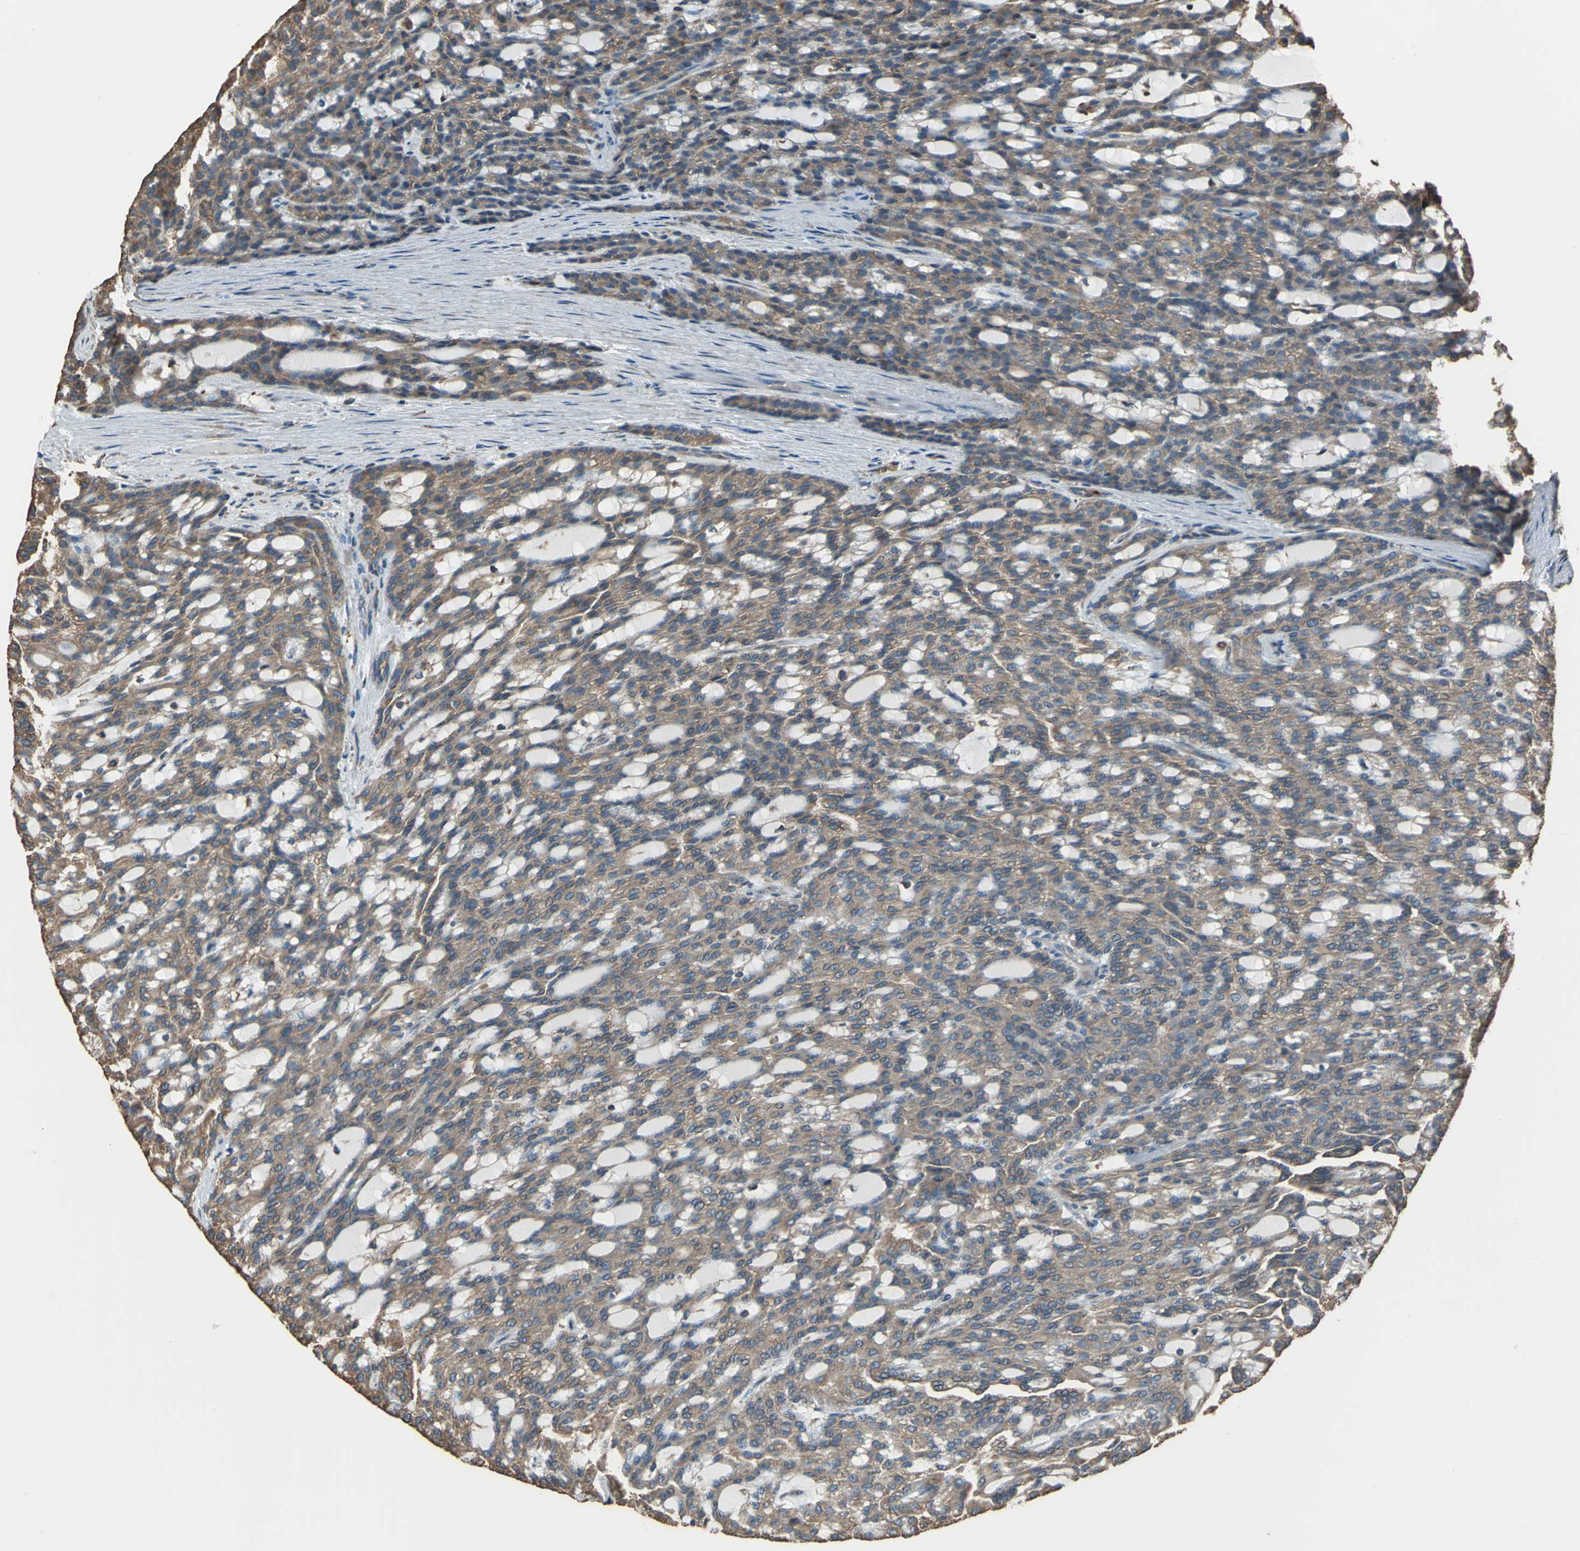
{"staining": {"intensity": "moderate", "quantity": ">75%", "location": "cytoplasmic/membranous"}, "tissue": "renal cancer", "cell_type": "Tumor cells", "image_type": "cancer", "snomed": [{"axis": "morphology", "description": "Adenocarcinoma, NOS"}, {"axis": "topography", "description": "Kidney"}], "caption": "Immunohistochemistry of renal cancer (adenocarcinoma) exhibits medium levels of moderate cytoplasmic/membranous staining in approximately >75% of tumor cells.", "gene": "GPANK1", "patient": {"sex": "male", "age": 63}}